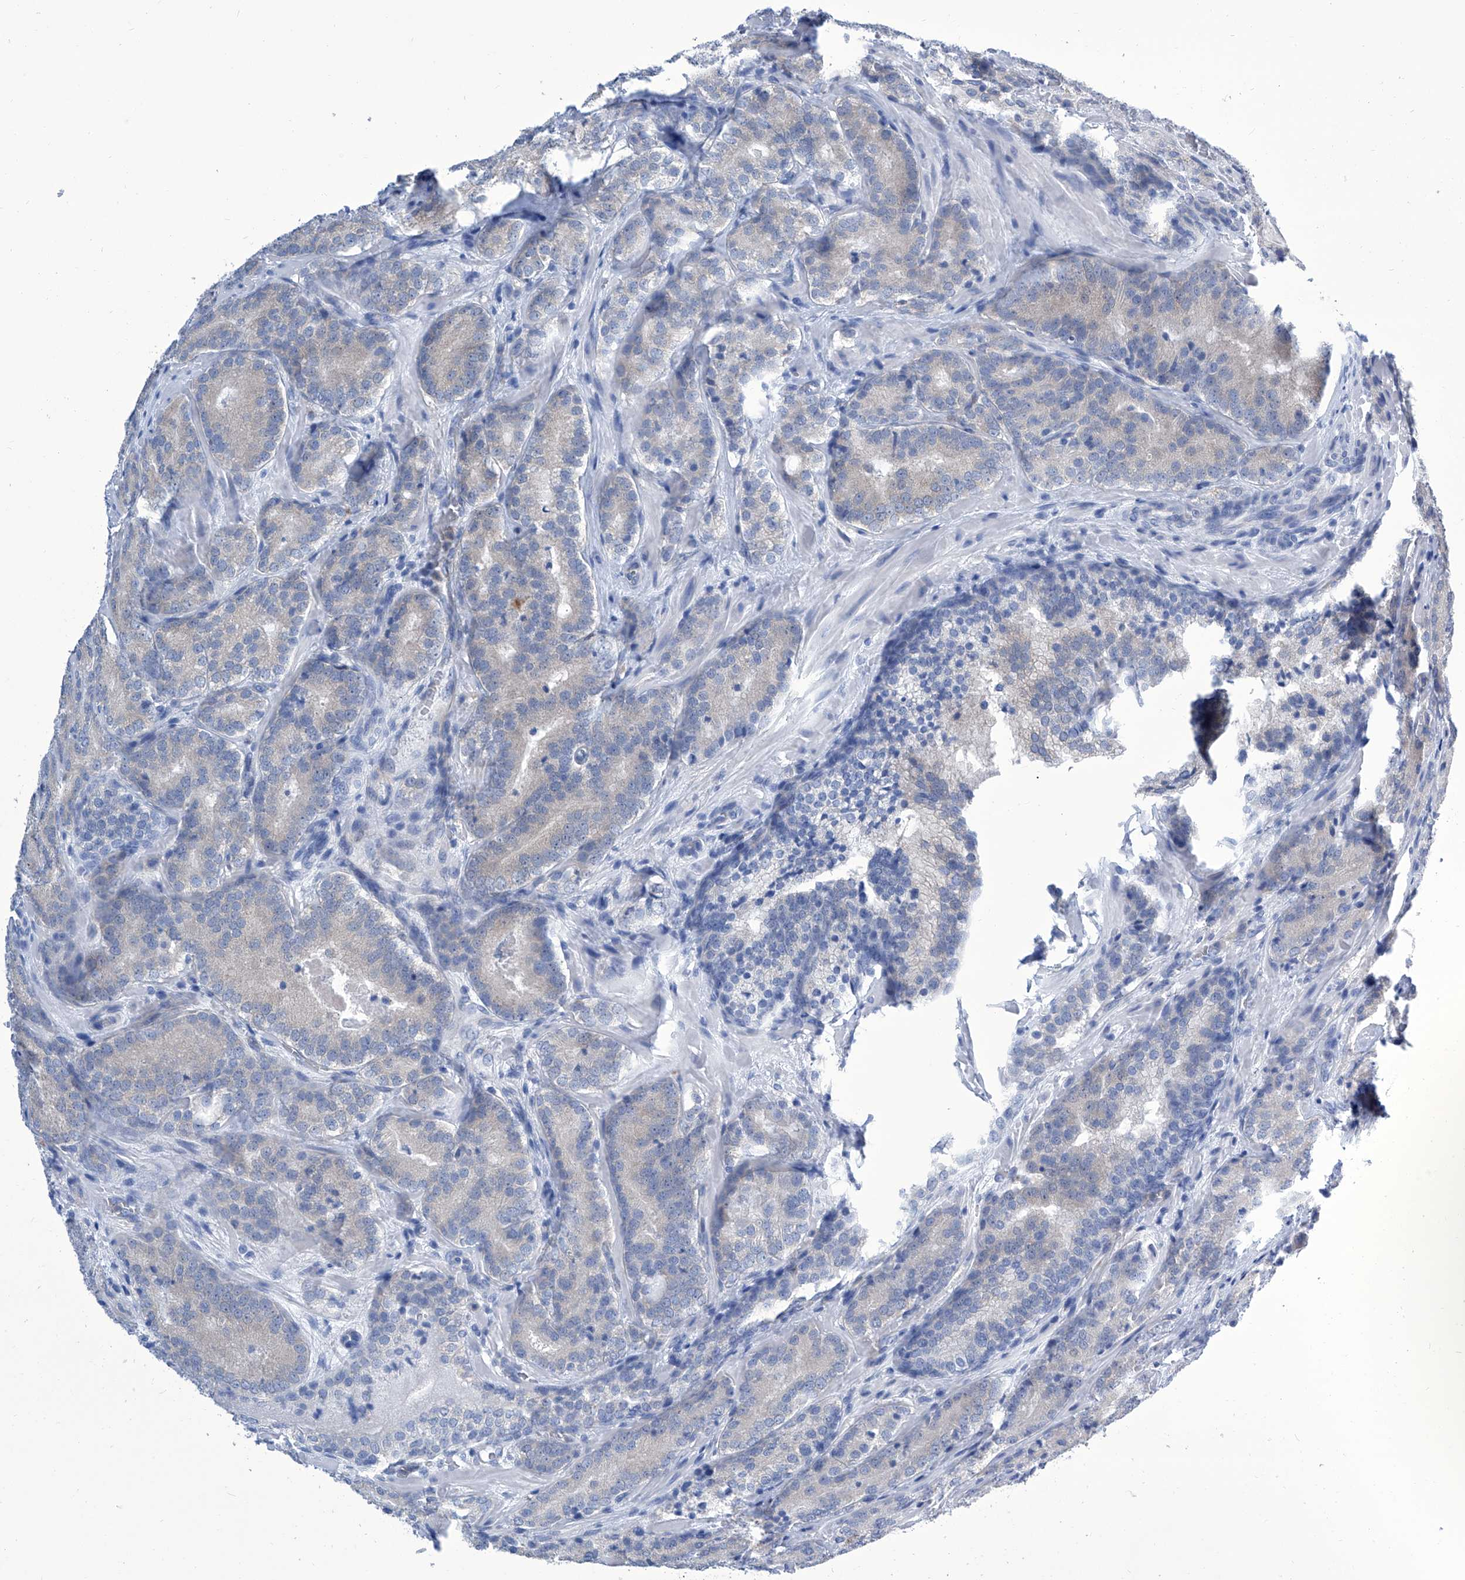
{"staining": {"intensity": "negative", "quantity": "none", "location": "none"}, "tissue": "prostate cancer", "cell_type": "Tumor cells", "image_type": "cancer", "snomed": [{"axis": "morphology", "description": "Adenocarcinoma, High grade"}, {"axis": "topography", "description": "Prostate"}], "caption": "There is no significant expression in tumor cells of prostate cancer. Nuclei are stained in blue.", "gene": "IMPA2", "patient": {"sex": "male", "age": 57}}